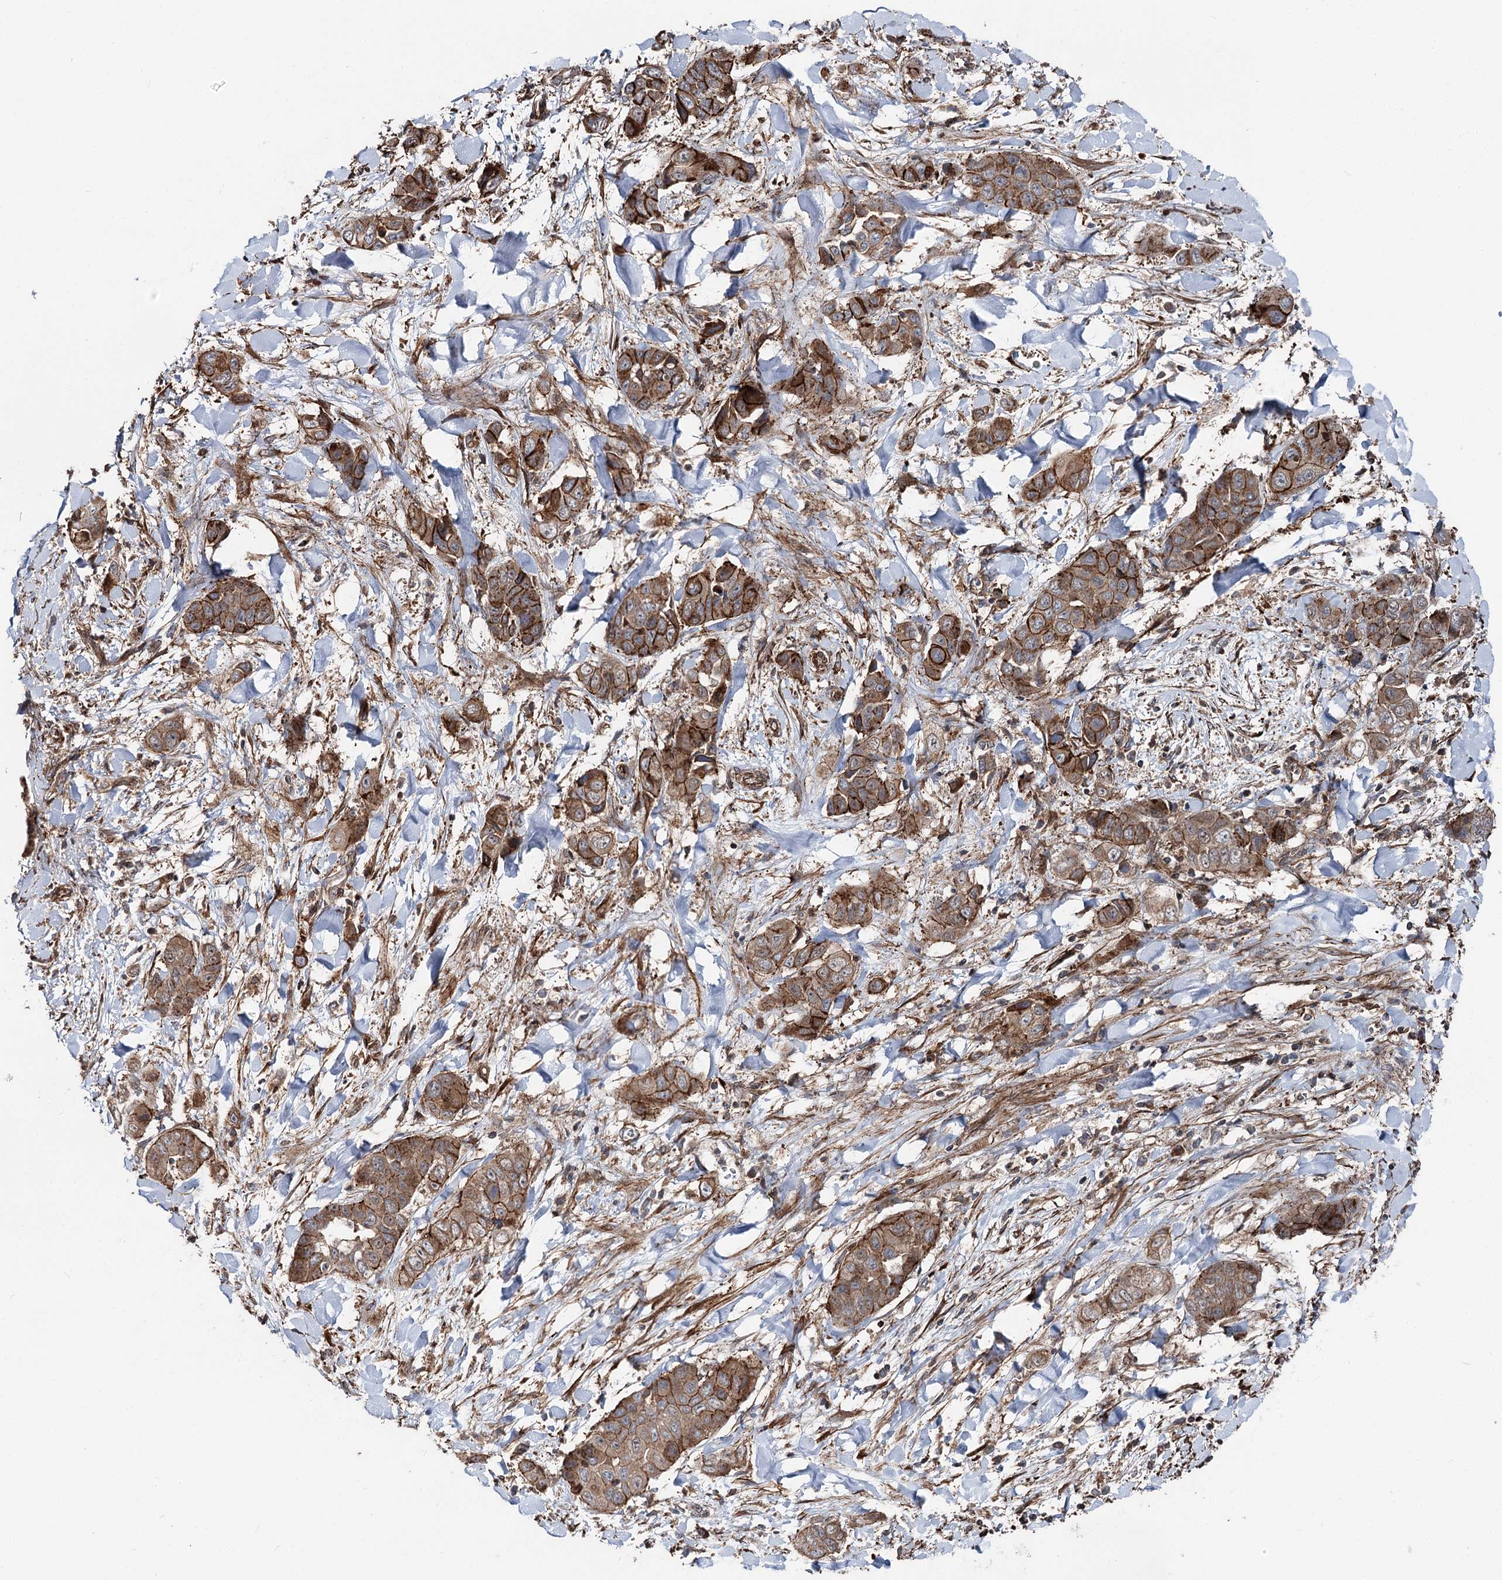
{"staining": {"intensity": "strong", "quantity": ">75%", "location": "cytoplasmic/membranous"}, "tissue": "liver cancer", "cell_type": "Tumor cells", "image_type": "cancer", "snomed": [{"axis": "morphology", "description": "Cholangiocarcinoma"}, {"axis": "topography", "description": "Liver"}], "caption": "This image exhibits cholangiocarcinoma (liver) stained with immunohistochemistry to label a protein in brown. The cytoplasmic/membranous of tumor cells show strong positivity for the protein. Nuclei are counter-stained blue.", "gene": "ITFG2", "patient": {"sex": "female", "age": 52}}